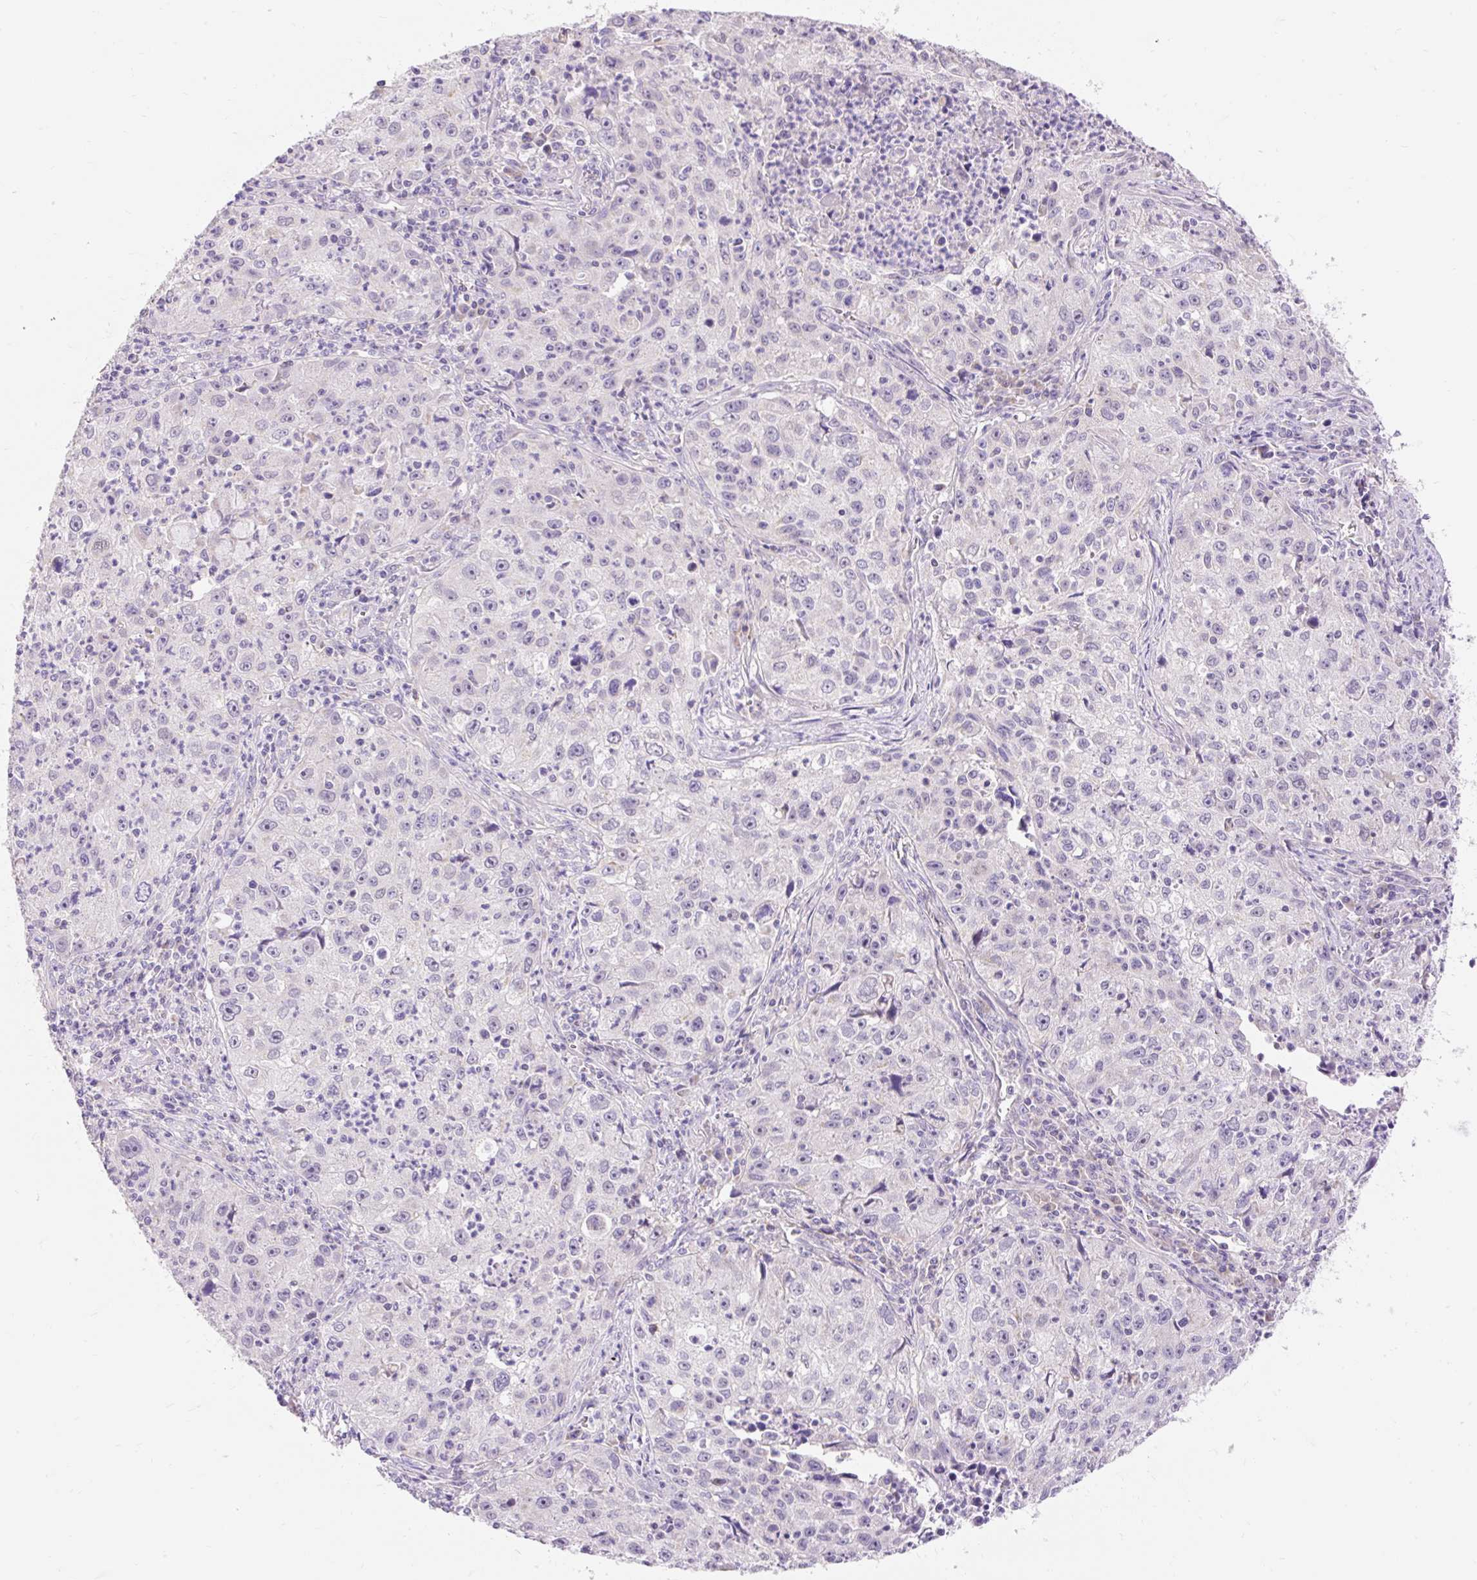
{"staining": {"intensity": "negative", "quantity": "none", "location": "none"}, "tissue": "lung cancer", "cell_type": "Tumor cells", "image_type": "cancer", "snomed": [{"axis": "morphology", "description": "Squamous cell carcinoma, NOS"}, {"axis": "topography", "description": "Lung"}], "caption": "Histopathology image shows no significant protein expression in tumor cells of lung squamous cell carcinoma.", "gene": "PMAIP1", "patient": {"sex": "male", "age": 71}}